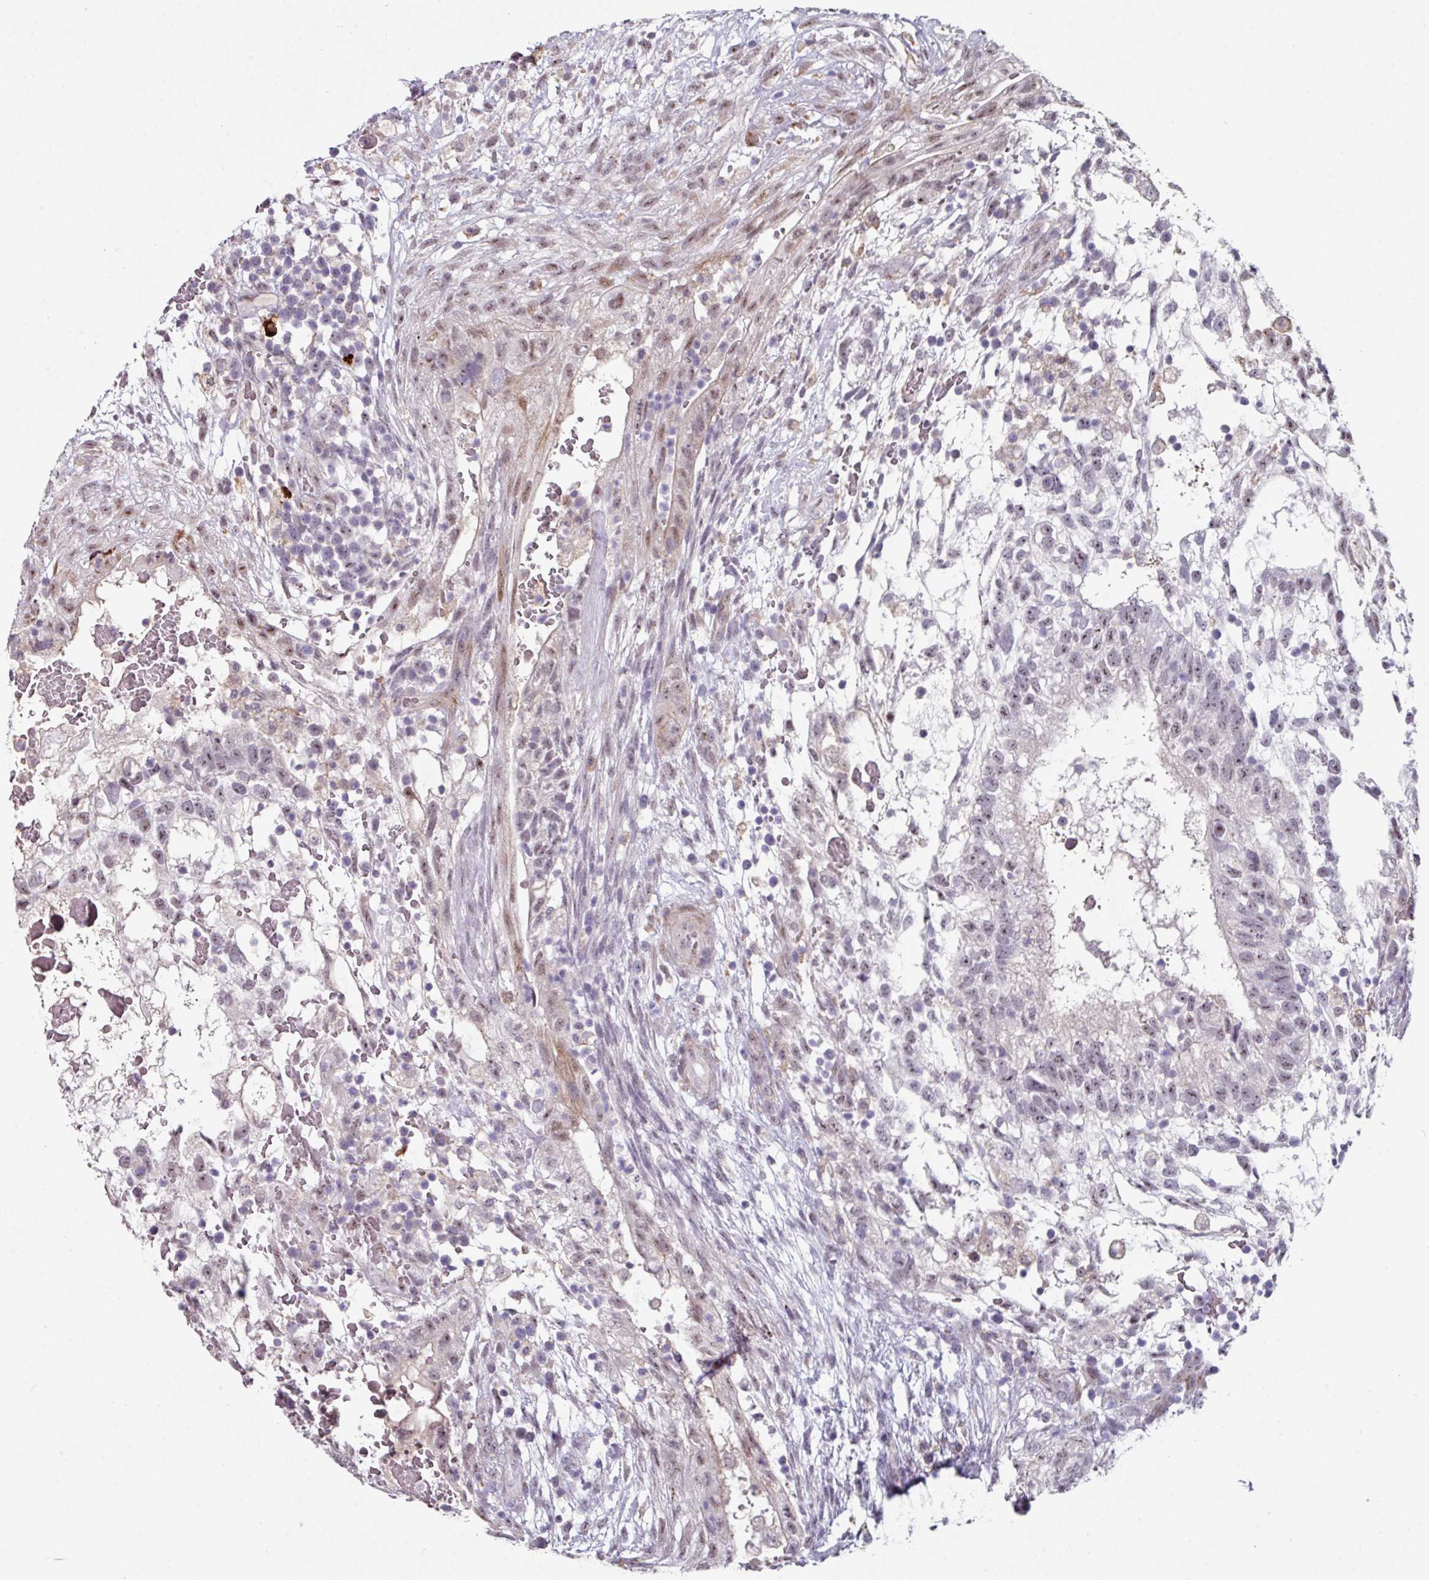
{"staining": {"intensity": "weak", "quantity": "25%-75%", "location": "nuclear"}, "tissue": "testis cancer", "cell_type": "Tumor cells", "image_type": "cancer", "snomed": [{"axis": "morphology", "description": "Normal tissue, NOS"}, {"axis": "morphology", "description": "Carcinoma, Embryonal, NOS"}, {"axis": "topography", "description": "Testis"}], "caption": "Embryonal carcinoma (testis) tissue shows weak nuclear positivity in about 25%-75% of tumor cells, visualized by immunohistochemistry.", "gene": "BMS1", "patient": {"sex": "male", "age": 32}}